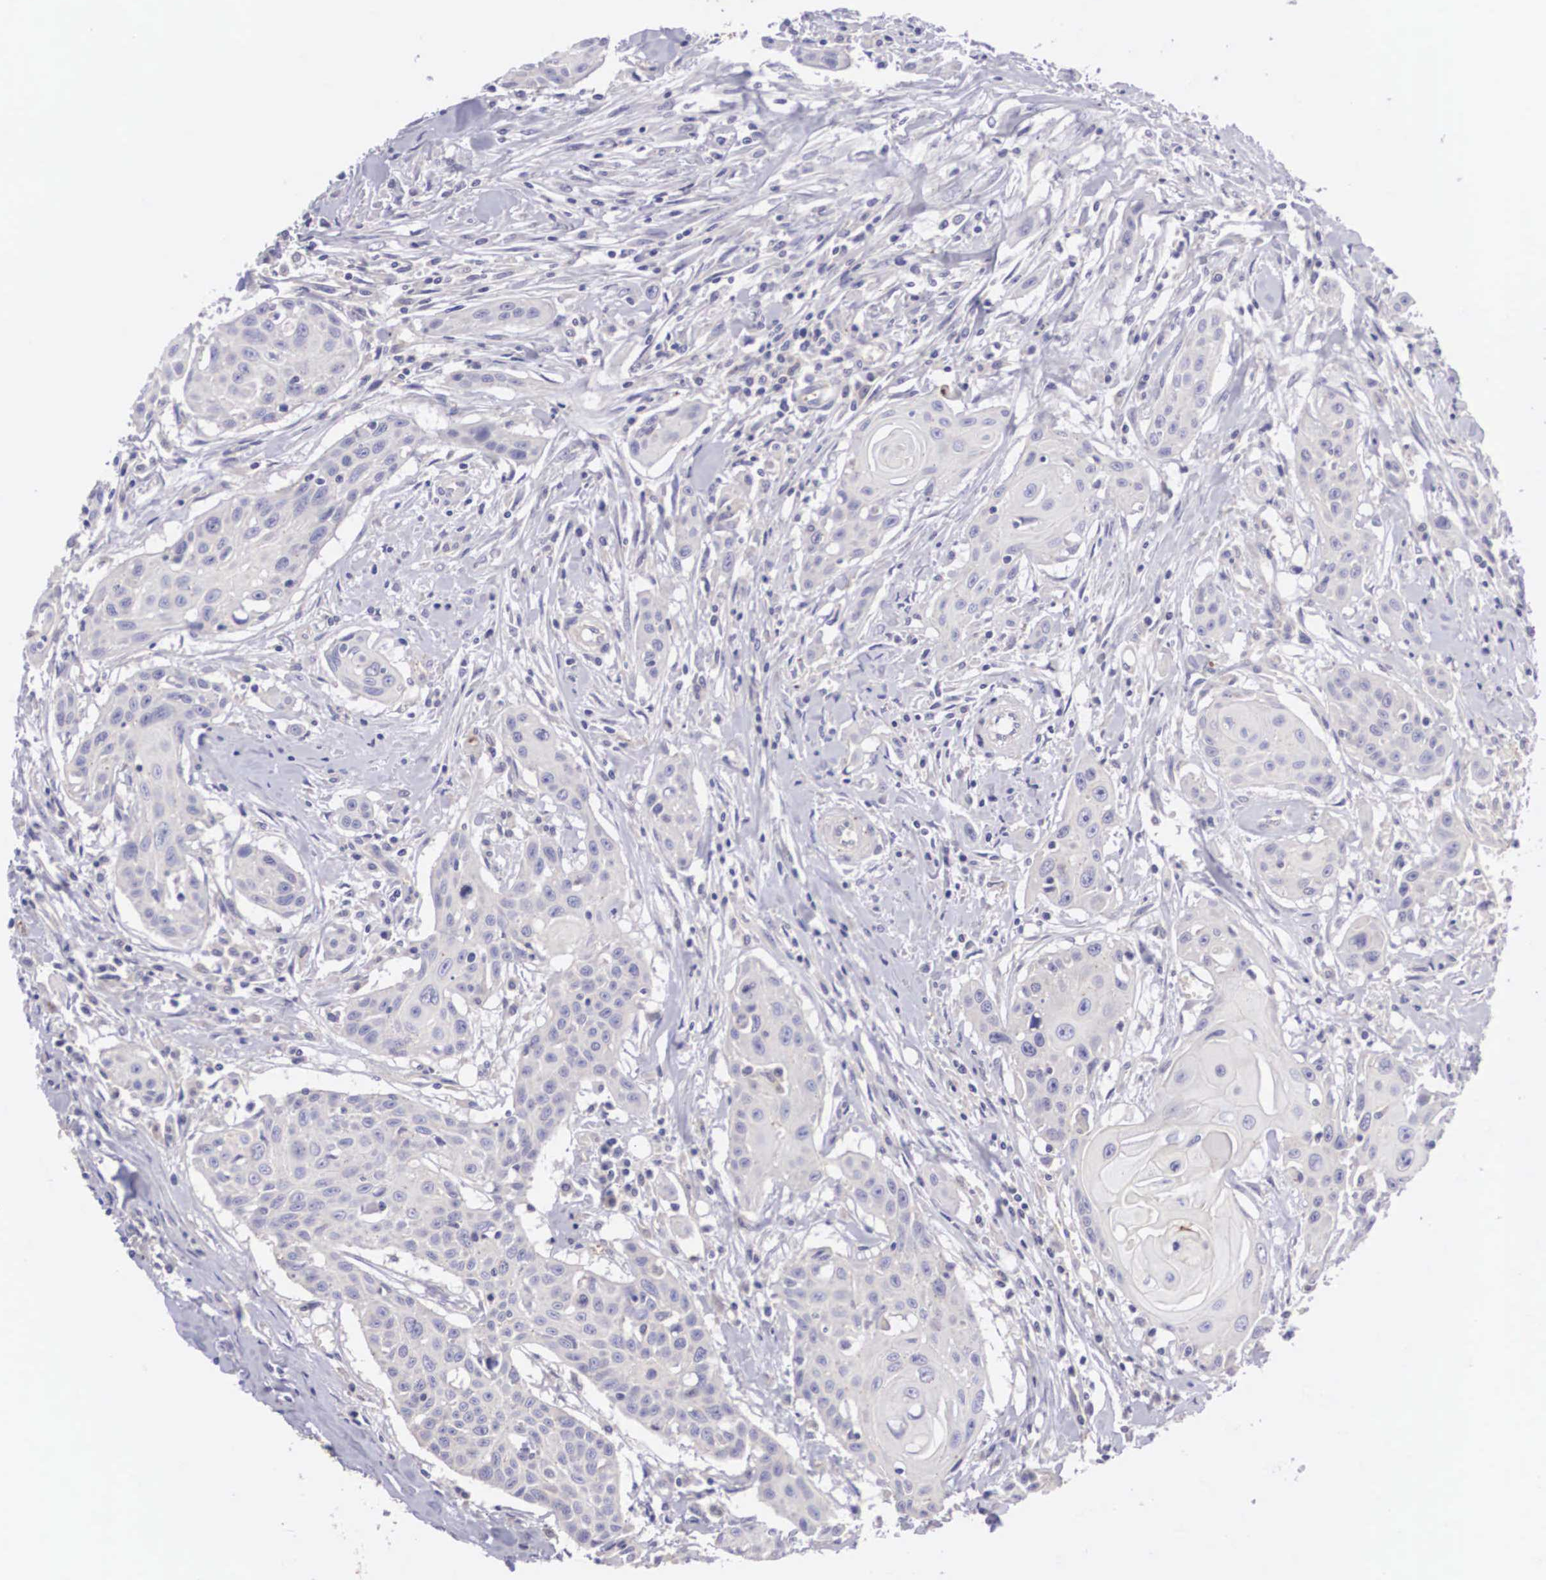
{"staining": {"intensity": "negative", "quantity": "none", "location": "none"}, "tissue": "head and neck cancer", "cell_type": "Tumor cells", "image_type": "cancer", "snomed": [{"axis": "morphology", "description": "Squamous cell carcinoma, NOS"}, {"axis": "morphology", "description": "Squamous cell carcinoma, metastatic, NOS"}, {"axis": "topography", "description": "Lymph node"}, {"axis": "topography", "description": "Salivary gland"}, {"axis": "topography", "description": "Head-Neck"}], "caption": "This is an immunohistochemistry micrograph of human head and neck cancer (metastatic squamous cell carcinoma). There is no expression in tumor cells.", "gene": "CLU", "patient": {"sex": "female", "age": 74}}